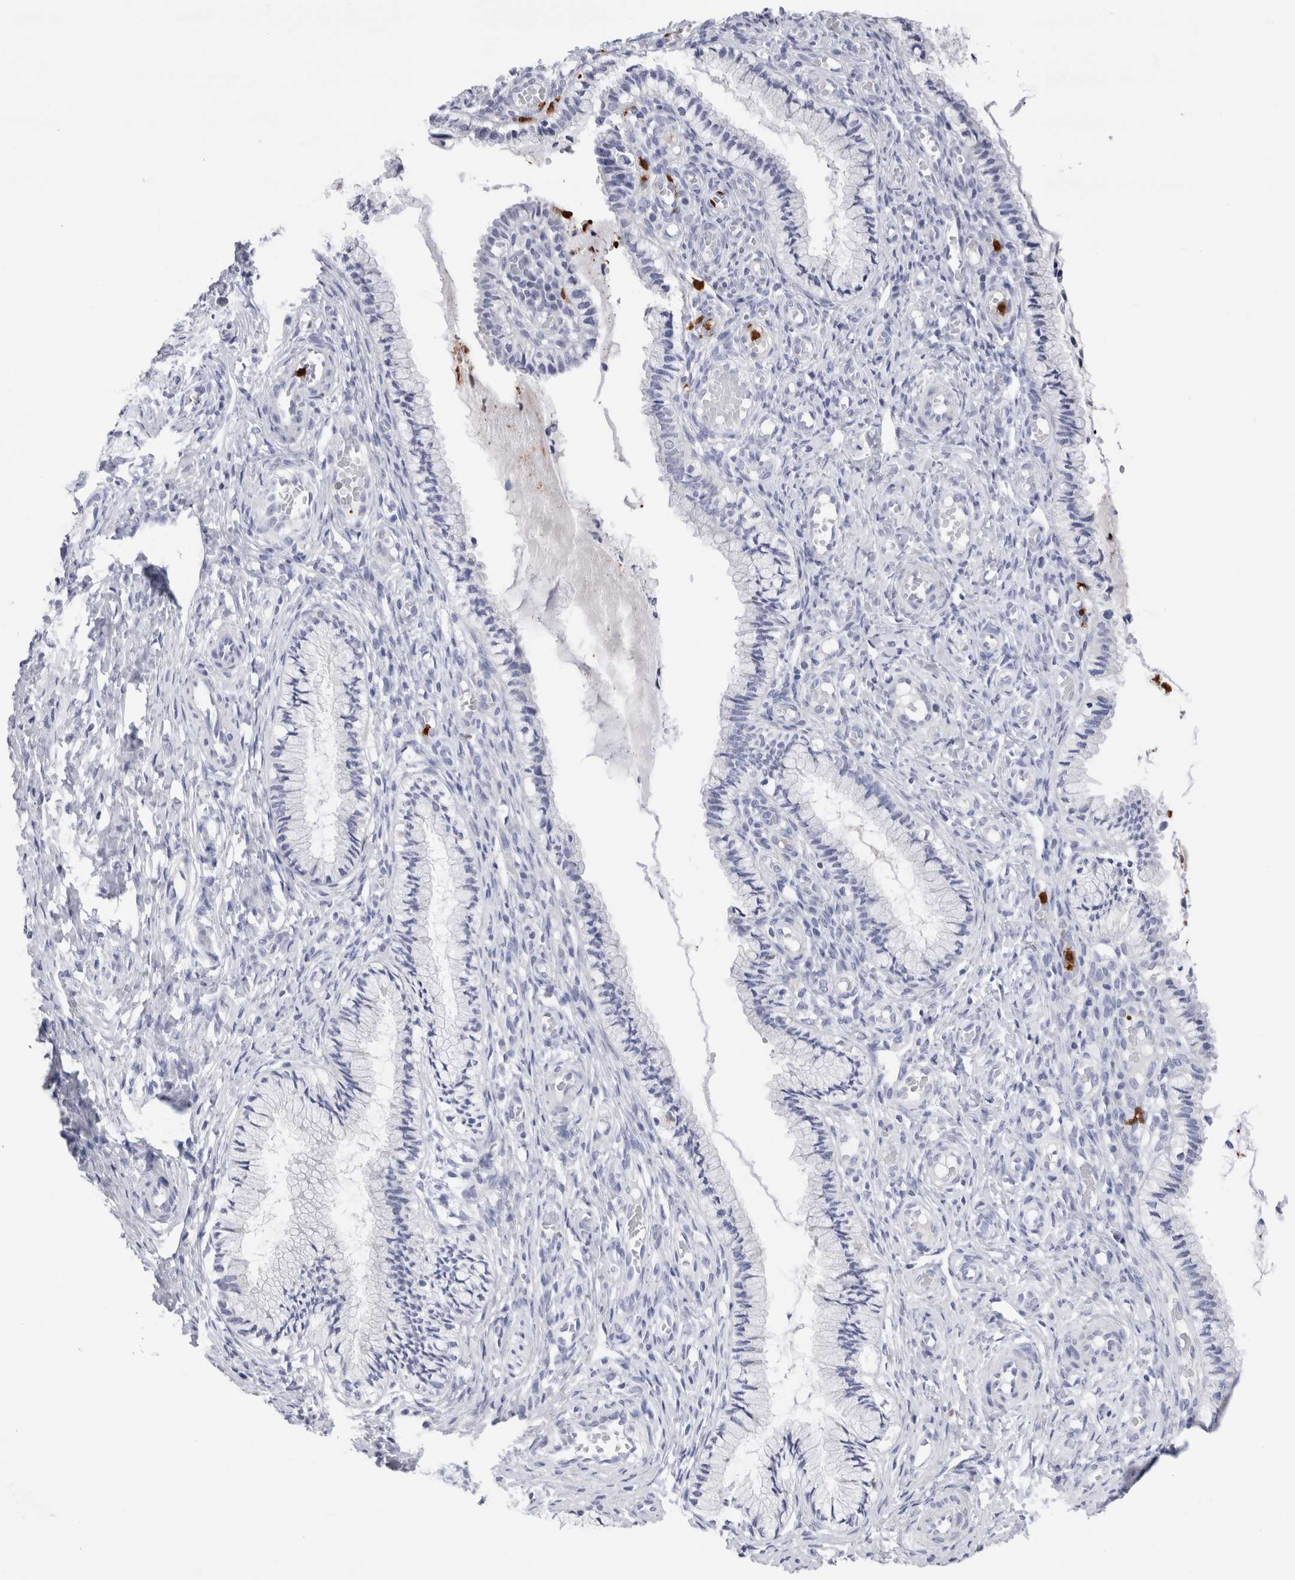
{"staining": {"intensity": "negative", "quantity": "none", "location": "none"}, "tissue": "cervix", "cell_type": "Glandular cells", "image_type": "normal", "snomed": [{"axis": "morphology", "description": "Normal tissue, NOS"}, {"axis": "topography", "description": "Cervix"}], "caption": "DAB immunohistochemical staining of benign human cervix reveals no significant positivity in glandular cells. (DAB immunohistochemistry visualized using brightfield microscopy, high magnification).", "gene": "SLC10A5", "patient": {"sex": "female", "age": 27}}